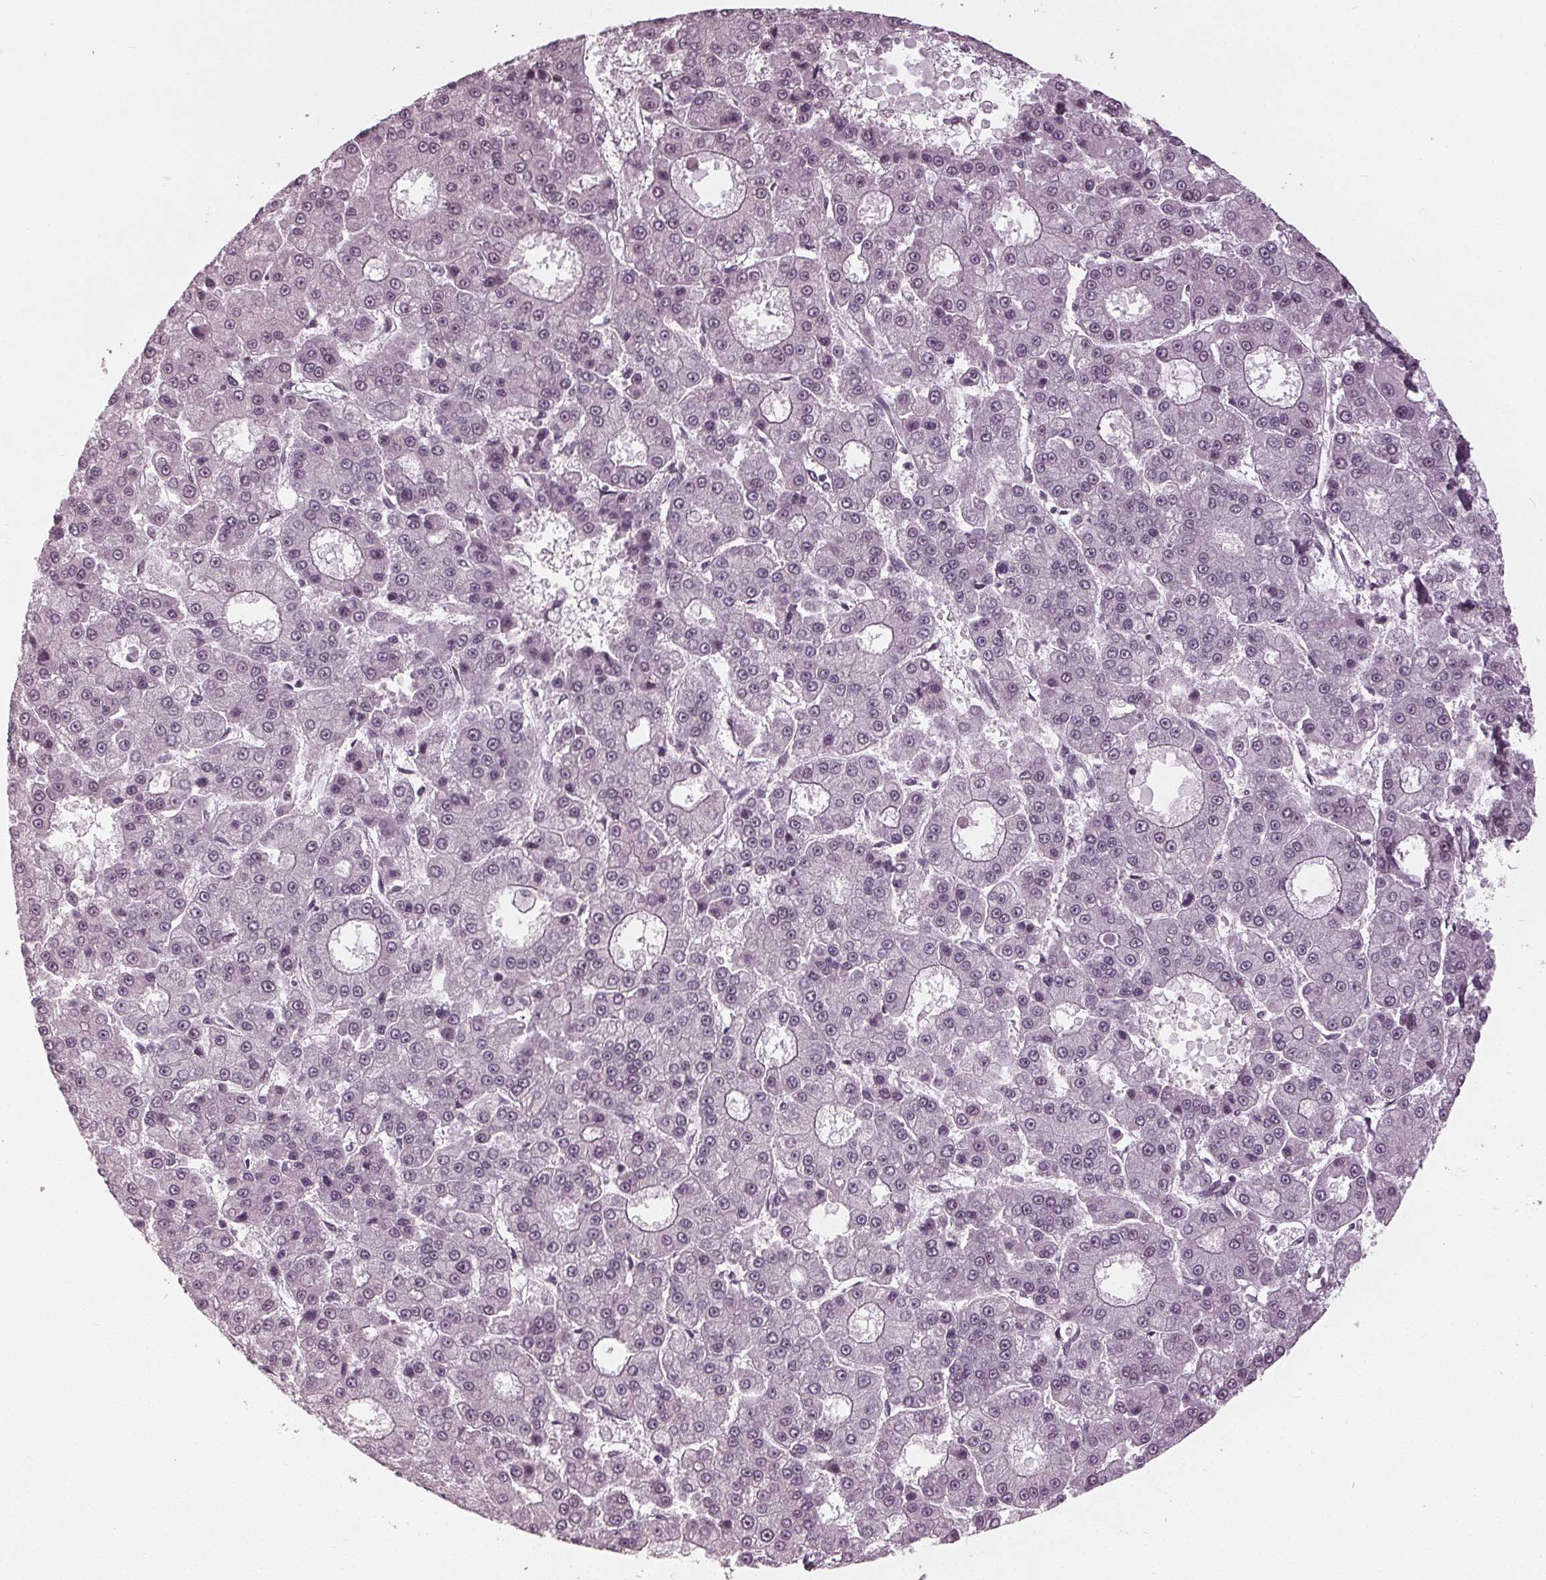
{"staining": {"intensity": "negative", "quantity": "none", "location": "none"}, "tissue": "liver cancer", "cell_type": "Tumor cells", "image_type": "cancer", "snomed": [{"axis": "morphology", "description": "Carcinoma, Hepatocellular, NOS"}, {"axis": "topography", "description": "Liver"}], "caption": "The image displays no significant expression in tumor cells of liver hepatocellular carcinoma.", "gene": "ADPRHL1", "patient": {"sex": "male", "age": 70}}